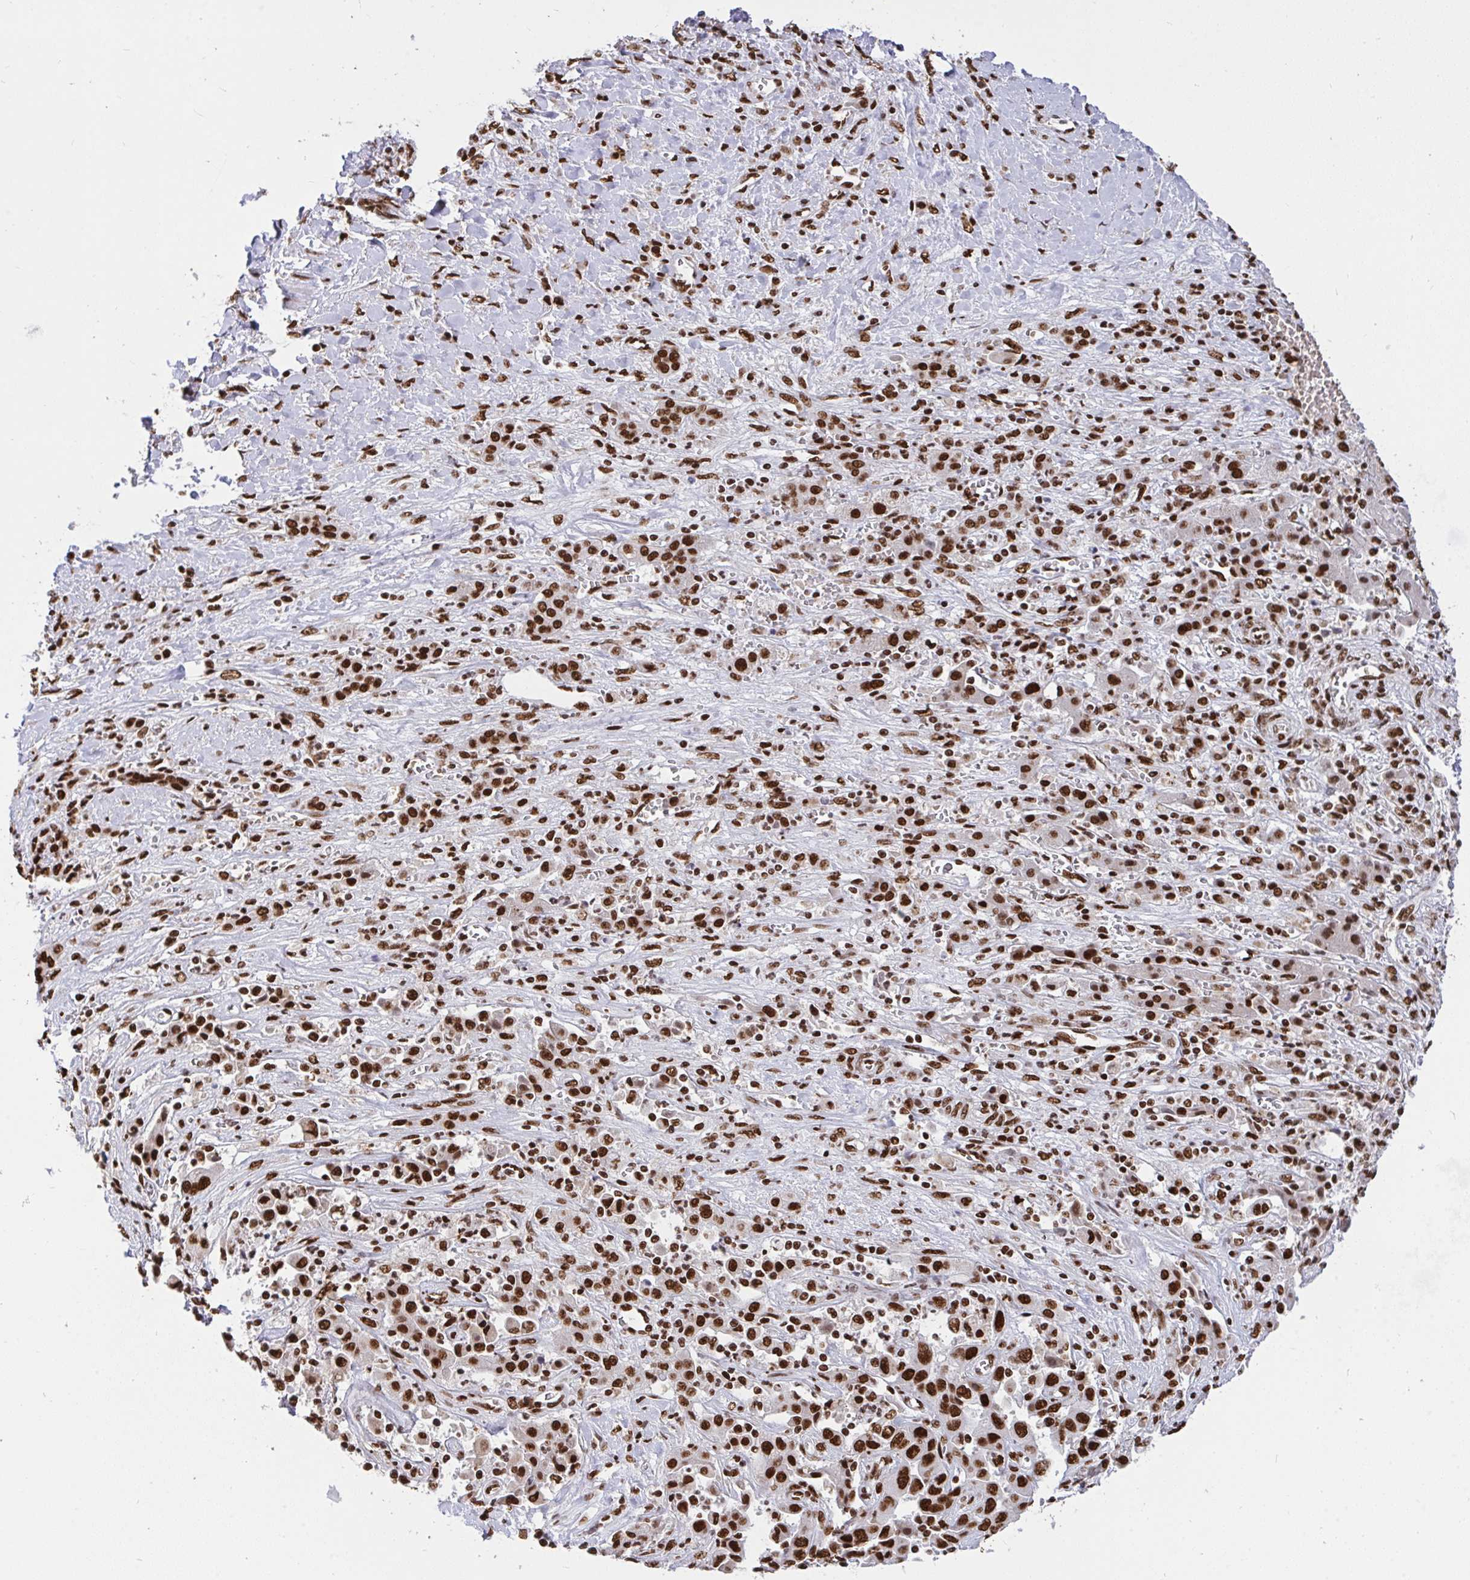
{"staining": {"intensity": "strong", "quantity": ">75%", "location": "nuclear"}, "tissue": "liver cancer", "cell_type": "Tumor cells", "image_type": "cancer", "snomed": [{"axis": "morphology", "description": "Cholangiocarcinoma"}, {"axis": "topography", "description": "Liver"}], "caption": "DAB immunohistochemical staining of human liver cancer displays strong nuclear protein positivity in about >75% of tumor cells. (Brightfield microscopy of DAB IHC at high magnification).", "gene": "HNRNPL", "patient": {"sex": "female", "age": 52}}